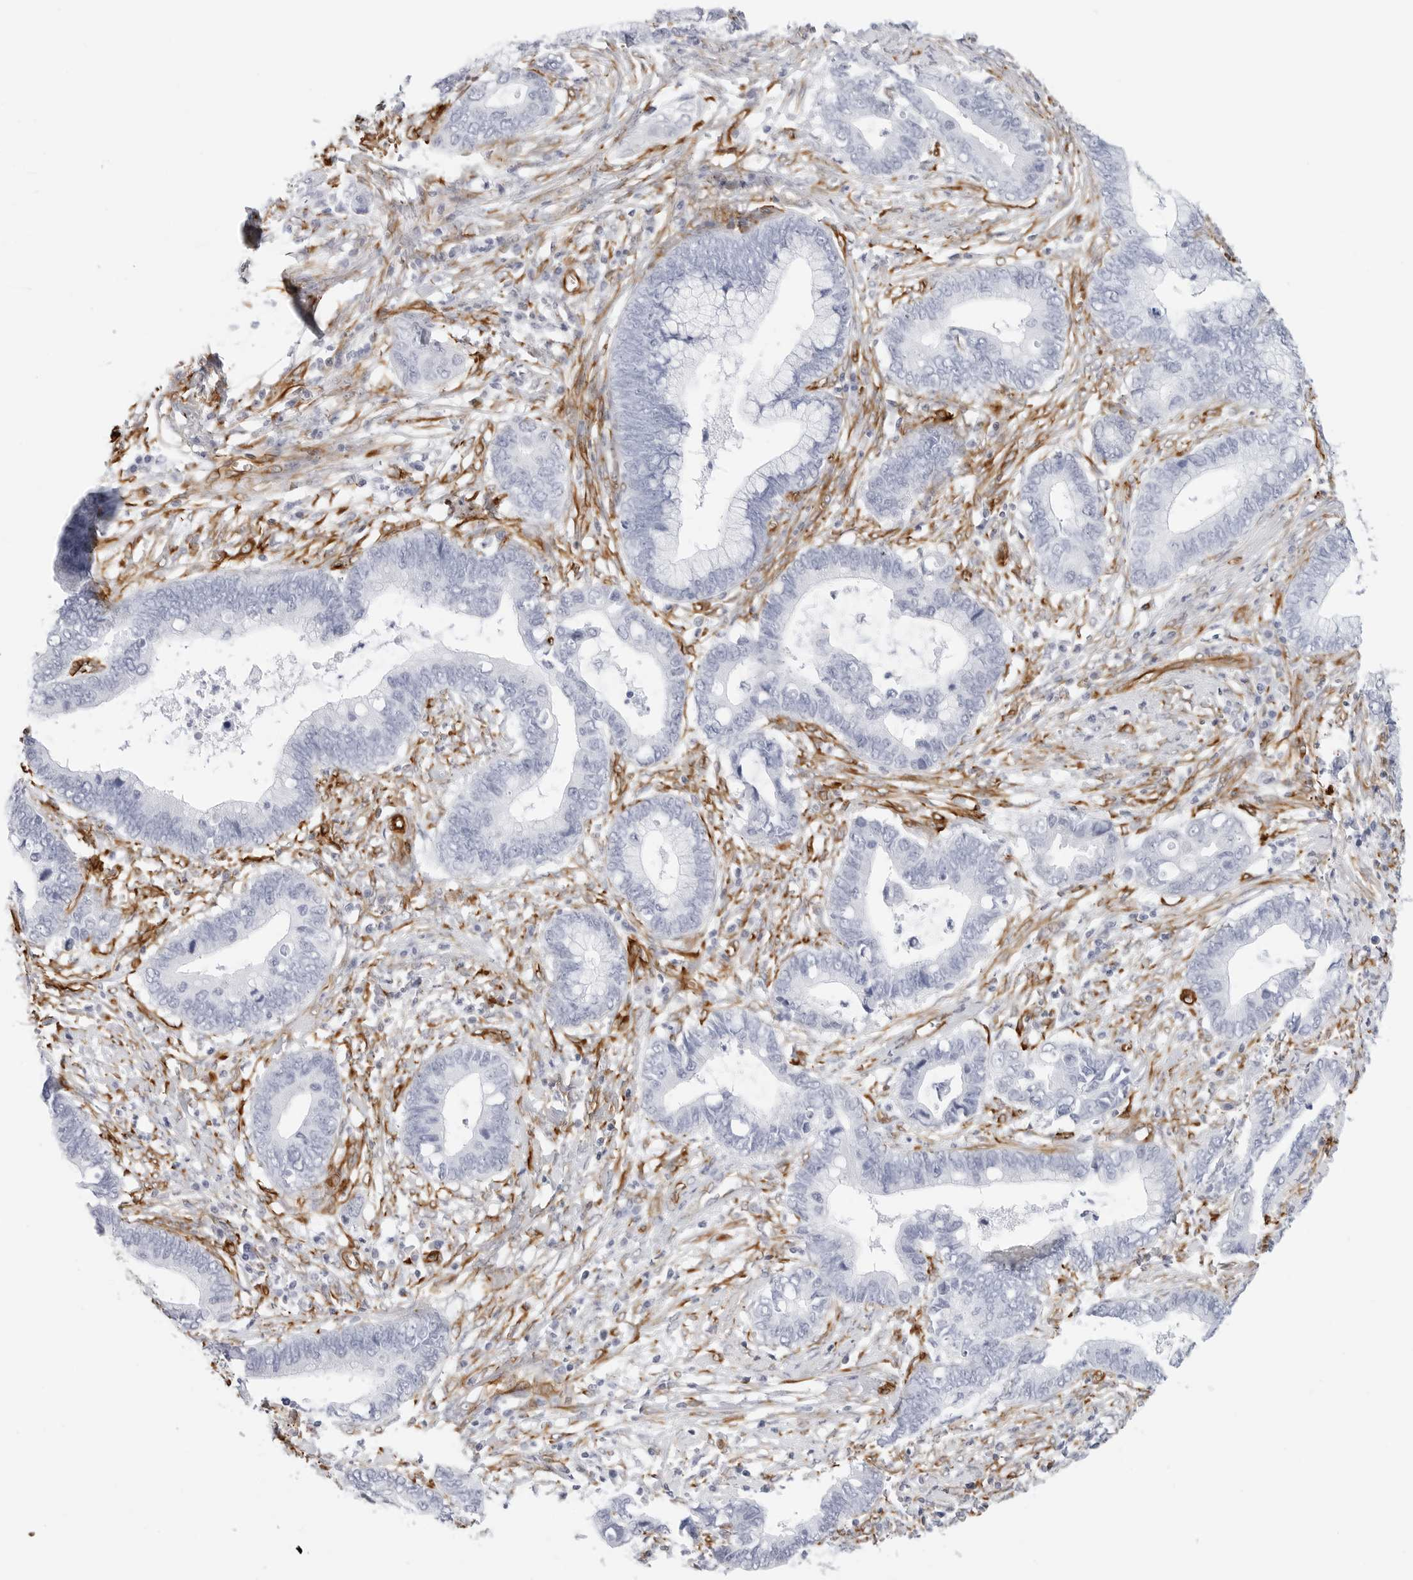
{"staining": {"intensity": "negative", "quantity": "none", "location": "none"}, "tissue": "cervical cancer", "cell_type": "Tumor cells", "image_type": "cancer", "snomed": [{"axis": "morphology", "description": "Adenocarcinoma, NOS"}, {"axis": "topography", "description": "Cervix"}], "caption": "Human cervical cancer (adenocarcinoma) stained for a protein using IHC displays no positivity in tumor cells.", "gene": "NES", "patient": {"sex": "female", "age": 44}}